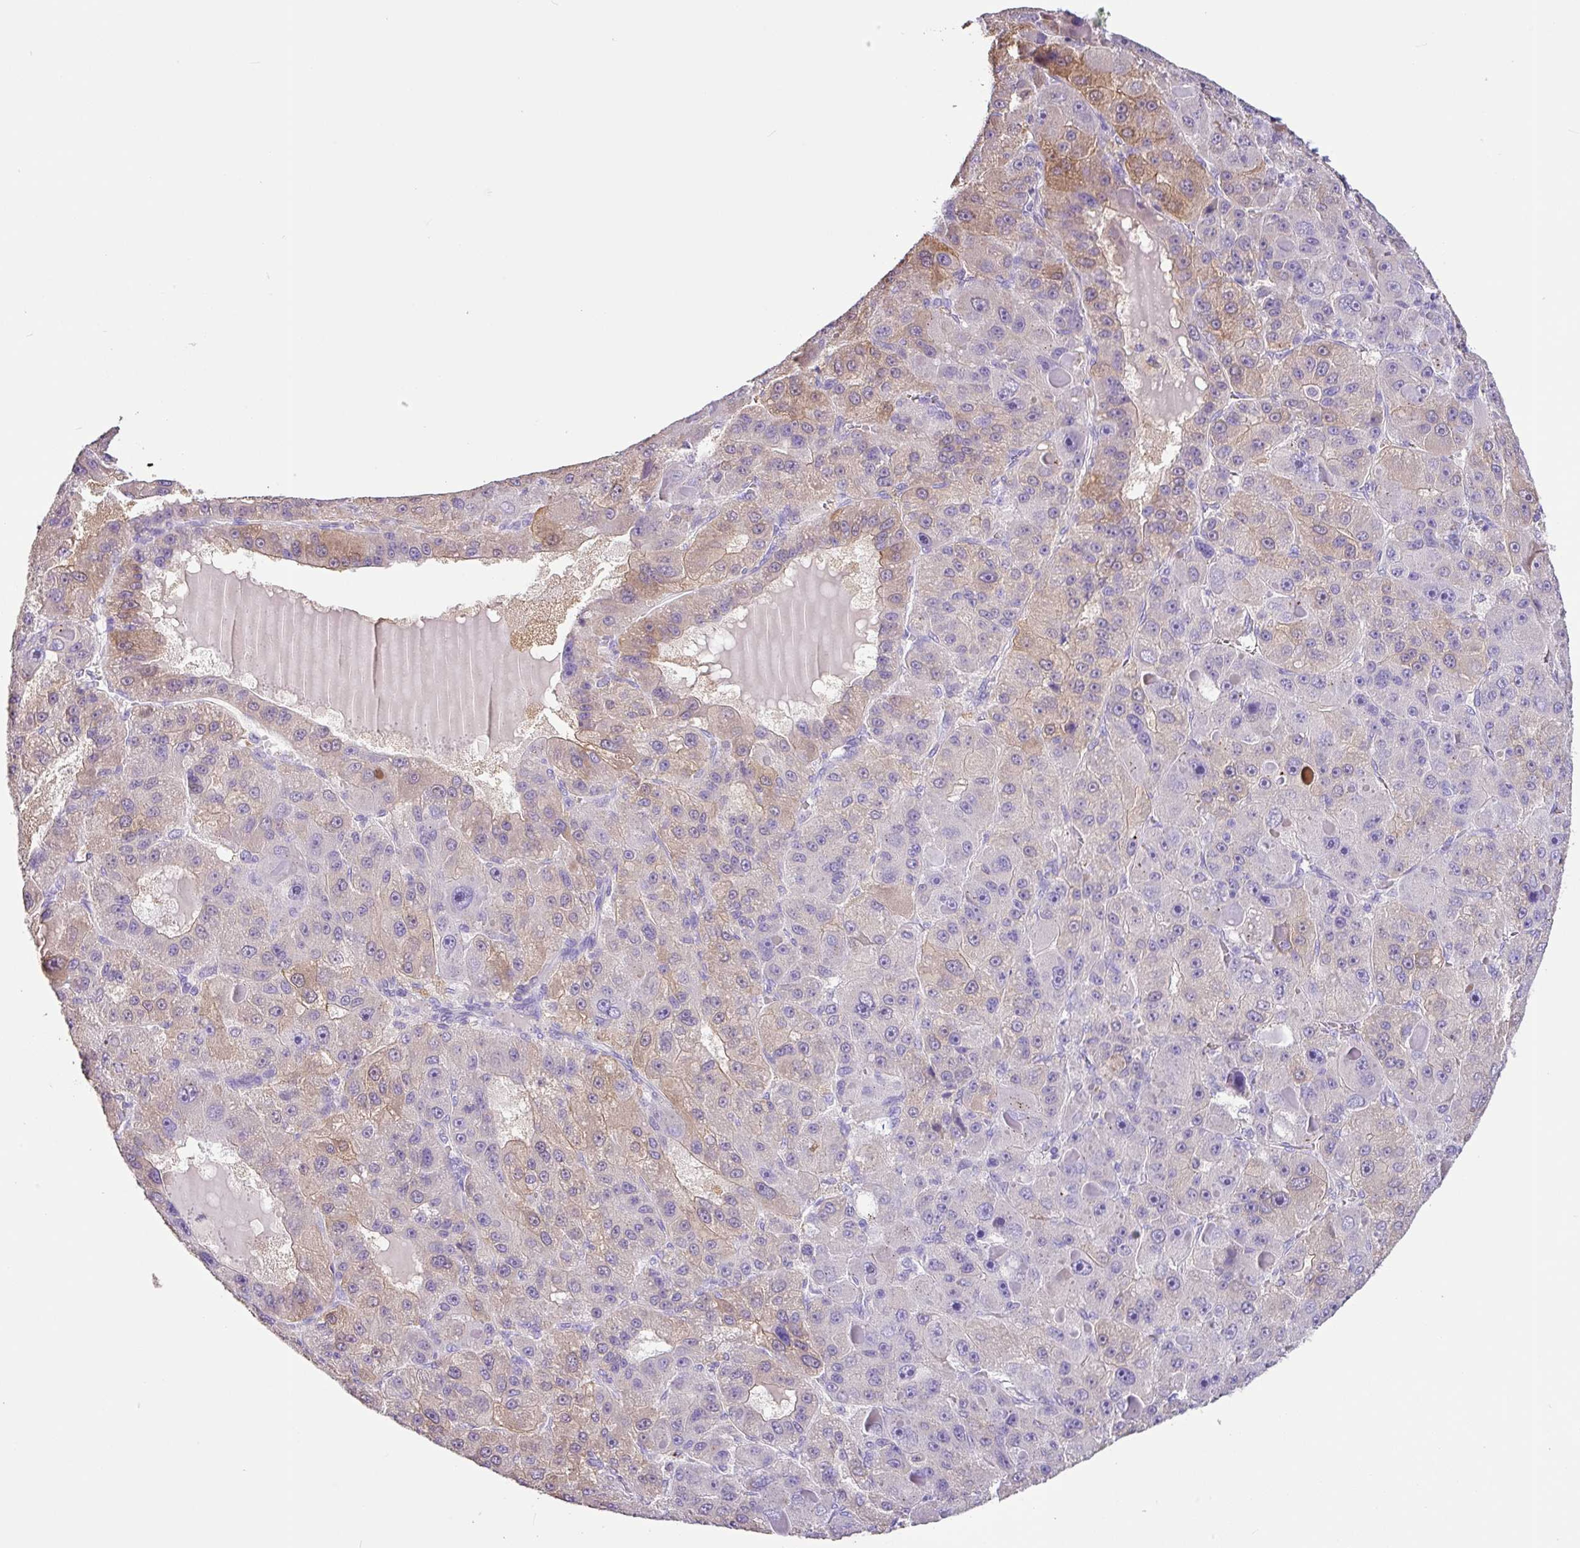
{"staining": {"intensity": "moderate", "quantity": "<25%", "location": "cytoplasmic/membranous"}, "tissue": "liver cancer", "cell_type": "Tumor cells", "image_type": "cancer", "snomed": [{"axis": "morphology", "description": "Carcinoma, Hepatocellular, NOS"}, {"axis": "topography", "description": "Liver"}], "caption": "Brown immunohistochemical staining in hepatocellular carcinoma (liver) reveals moderate cytoplasmic/membranous staining in about <25% of tumor cells.", "gene": "ZG16", "patient": {"sex": "male", "age": 76}}